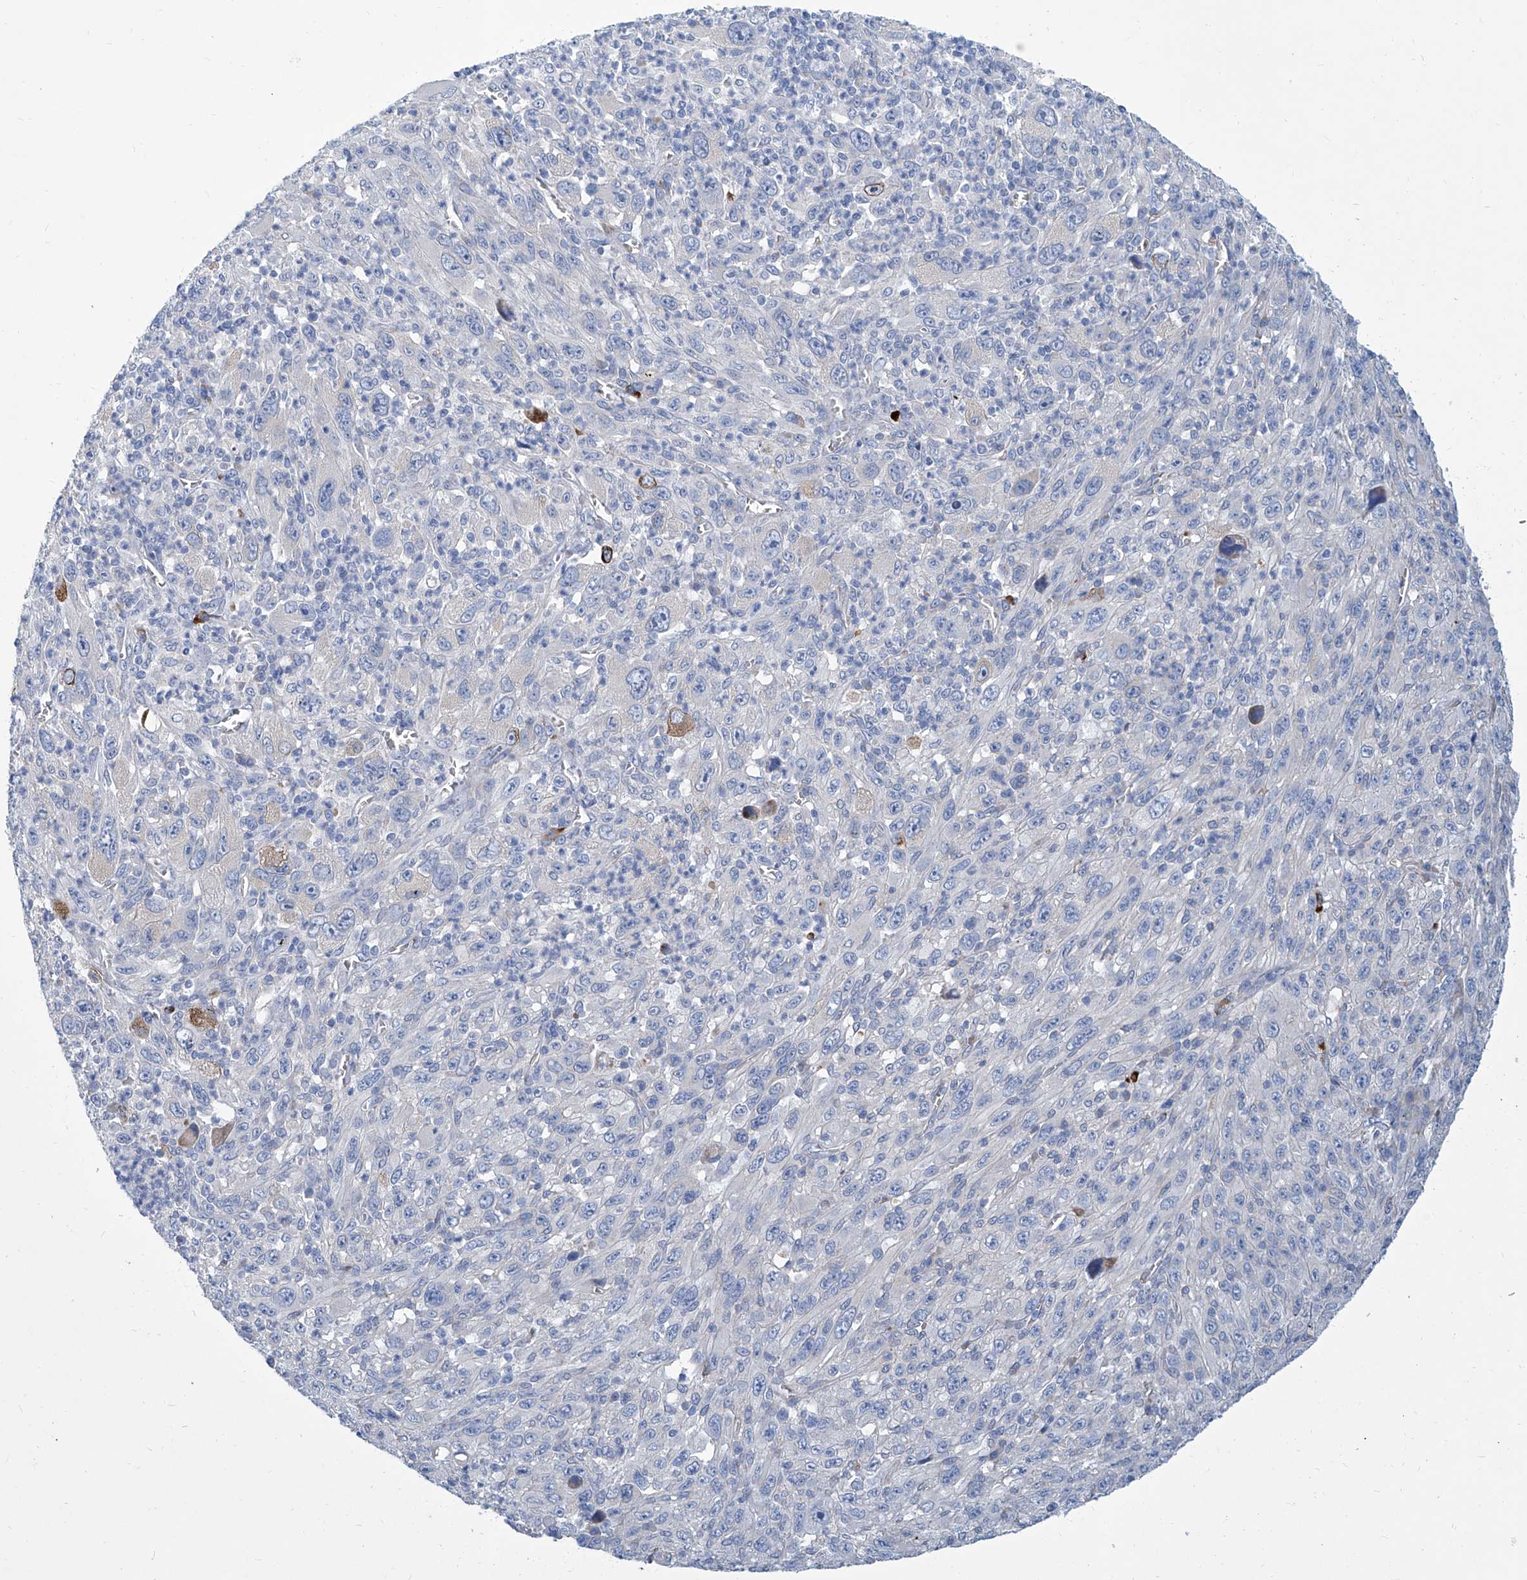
{"staining": {"intensity": "negative", "quantity": "none", "location": "none"}, "tissue": "melanoma", "cell_type": "Tumor cells", "image_type": "cancer", "snomed": [{"axis": "morphology", "description": "Malignant melanoma, Metastatic site"}, {"axis": "topography", "description": "Skin"}], "caption": "The histopathology image reveals no significant staining in tumor cells of malignant melanoma (metastatic site).", "gene": "FPR2", "patient": {"sex": "female", "age": 56}}